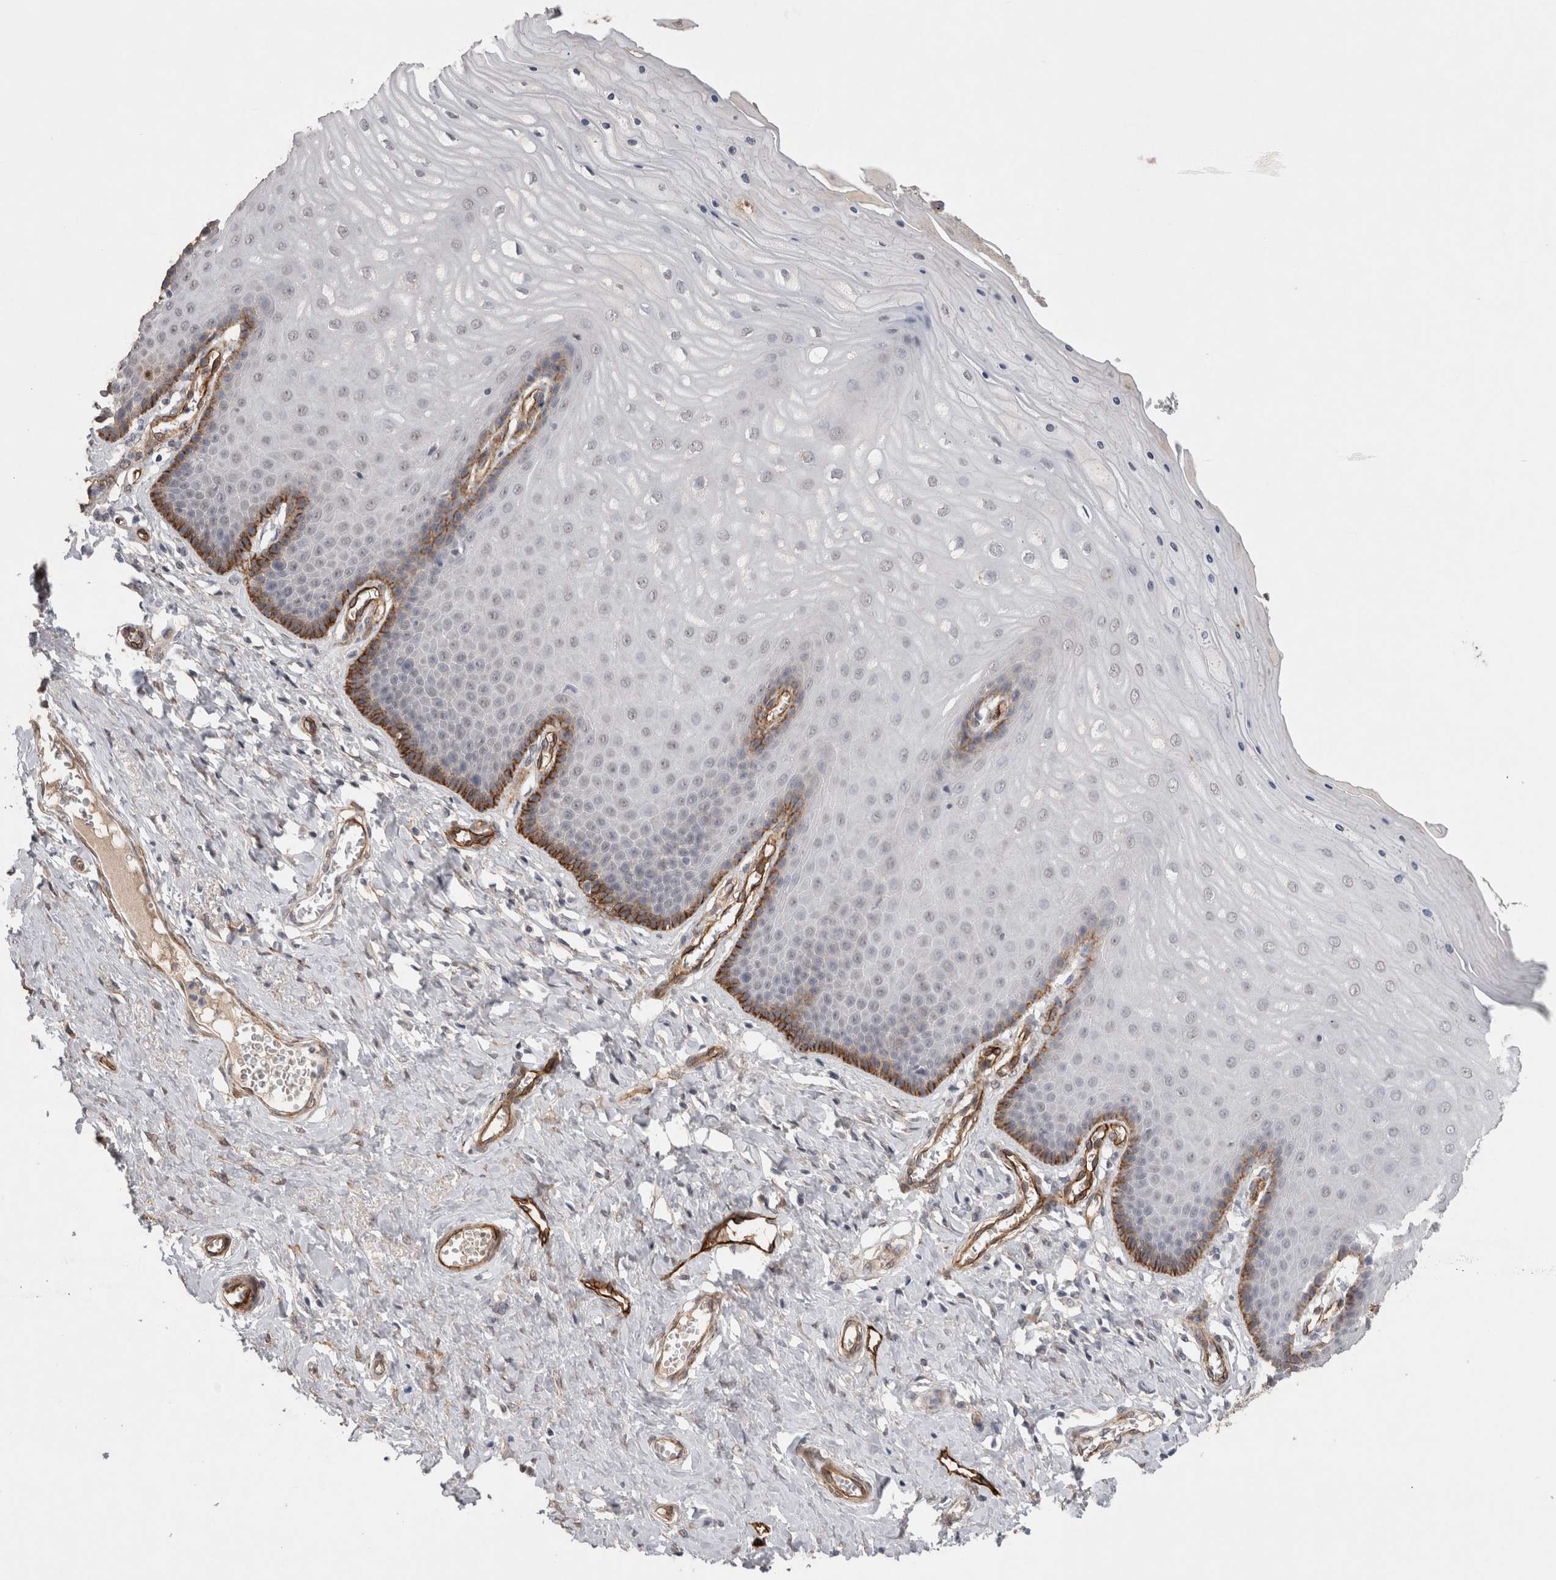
{"staining": {"intensity": "strong", "quantity": "<25%", "location": "cytoplasmic/membranous"}, "tissue": "cervix", "cell_type": "Squamous epithelial cells", "image_type": "normal", "snomed": [{"axis": "morphology", "description": "Normal tissue, NOS"}, {"axis": "topography", "description": "Cervix"}], "caption": "Immunohistochemical staining of unremarkable human cervix displays strong cytoplasmic/membranous protein staining in about <25% of squamous epithelial cells. (DAB (3,3'-diaminobenzidine) IHC with brightfield microscopy, high magnification).", "gene": "CDH13", "patient": {"sex": "female", "age": 55}}